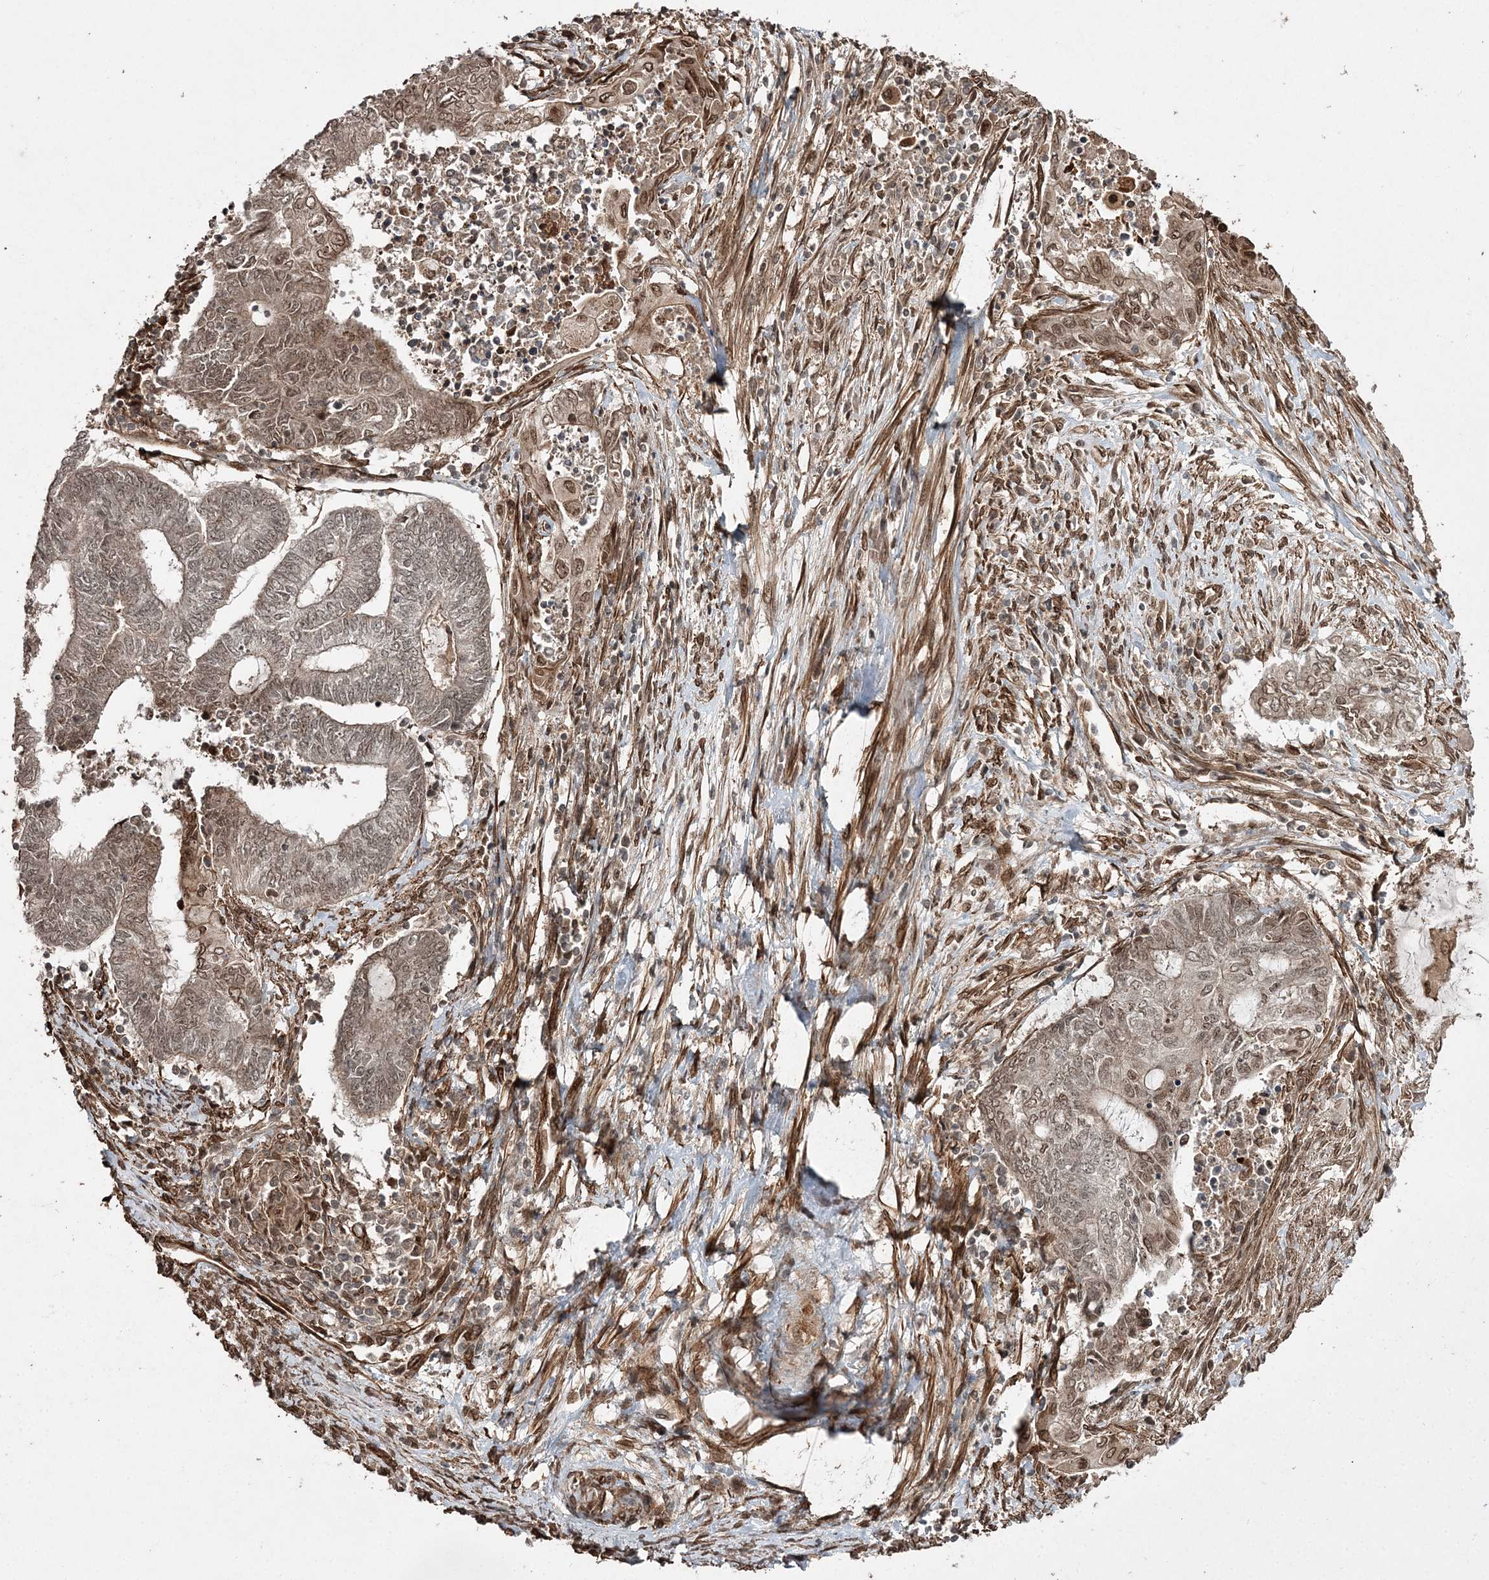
{"staining": {"intensity": "weak", "quantity": "25%-75%", "location": "cytoplasmic/membranous,nuclear"}, "tissue": "endometrial cancer", "cell_type": "Tumor cells", "image_type": "cancer", "snomed": [{"axis": "morphology", "description": "Adenocarcinoma, NOS"}, {"axis": "topography", "description": "Uterus"}, {"axis": "topography", "description": "Endometrium"}], "caption": "An image showing weak cytoplasmic/membranous and nuclear staining in about 25%-75% of tumor cells in endometrial adenocarcinoma, as visualized by brown immunohistochemical staining.", "gene": "ETAA1", "patient": {"sex": "female", "age": 70}}